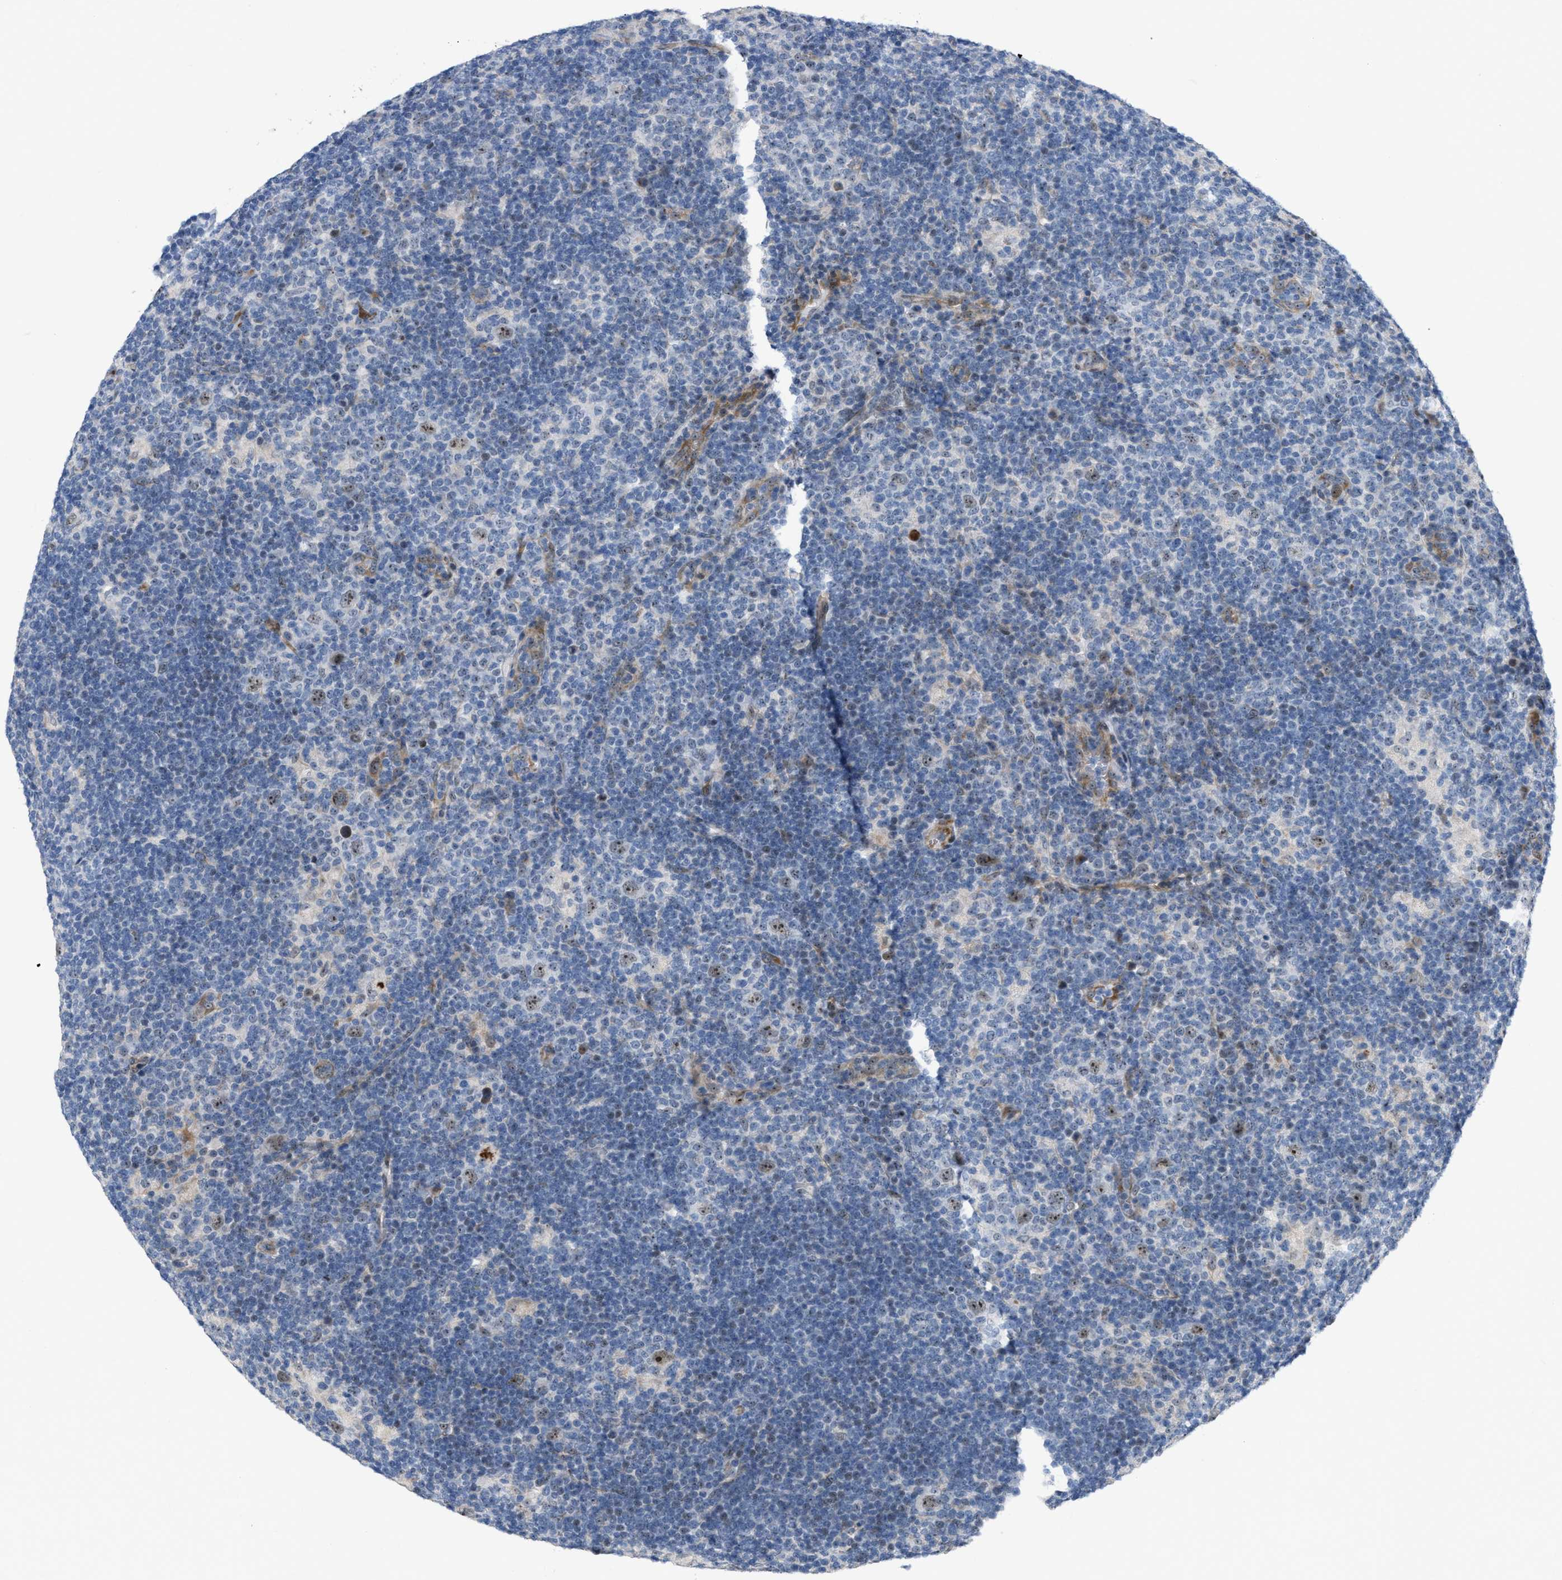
{"staining": {"intensity": "moderate", "quantity": ">75%", "location": "nuclear"}, "tissue": "lymphoma", "cell_type": "Tumor cells", "image_type": "cancer", "snomed": [{"axis": "morphology", "description": "Hodgkin's disease, NOS"}, {"axis": "topography", "description": "Lymph node"}], "caption": "Immunohistochemical staining of human Hodgkin's disease reveals moderate nuclear protein staining in about >75% of tumor cells.", "gene": "POLR1F", "patient": {"sex": "female", "age": 57}}